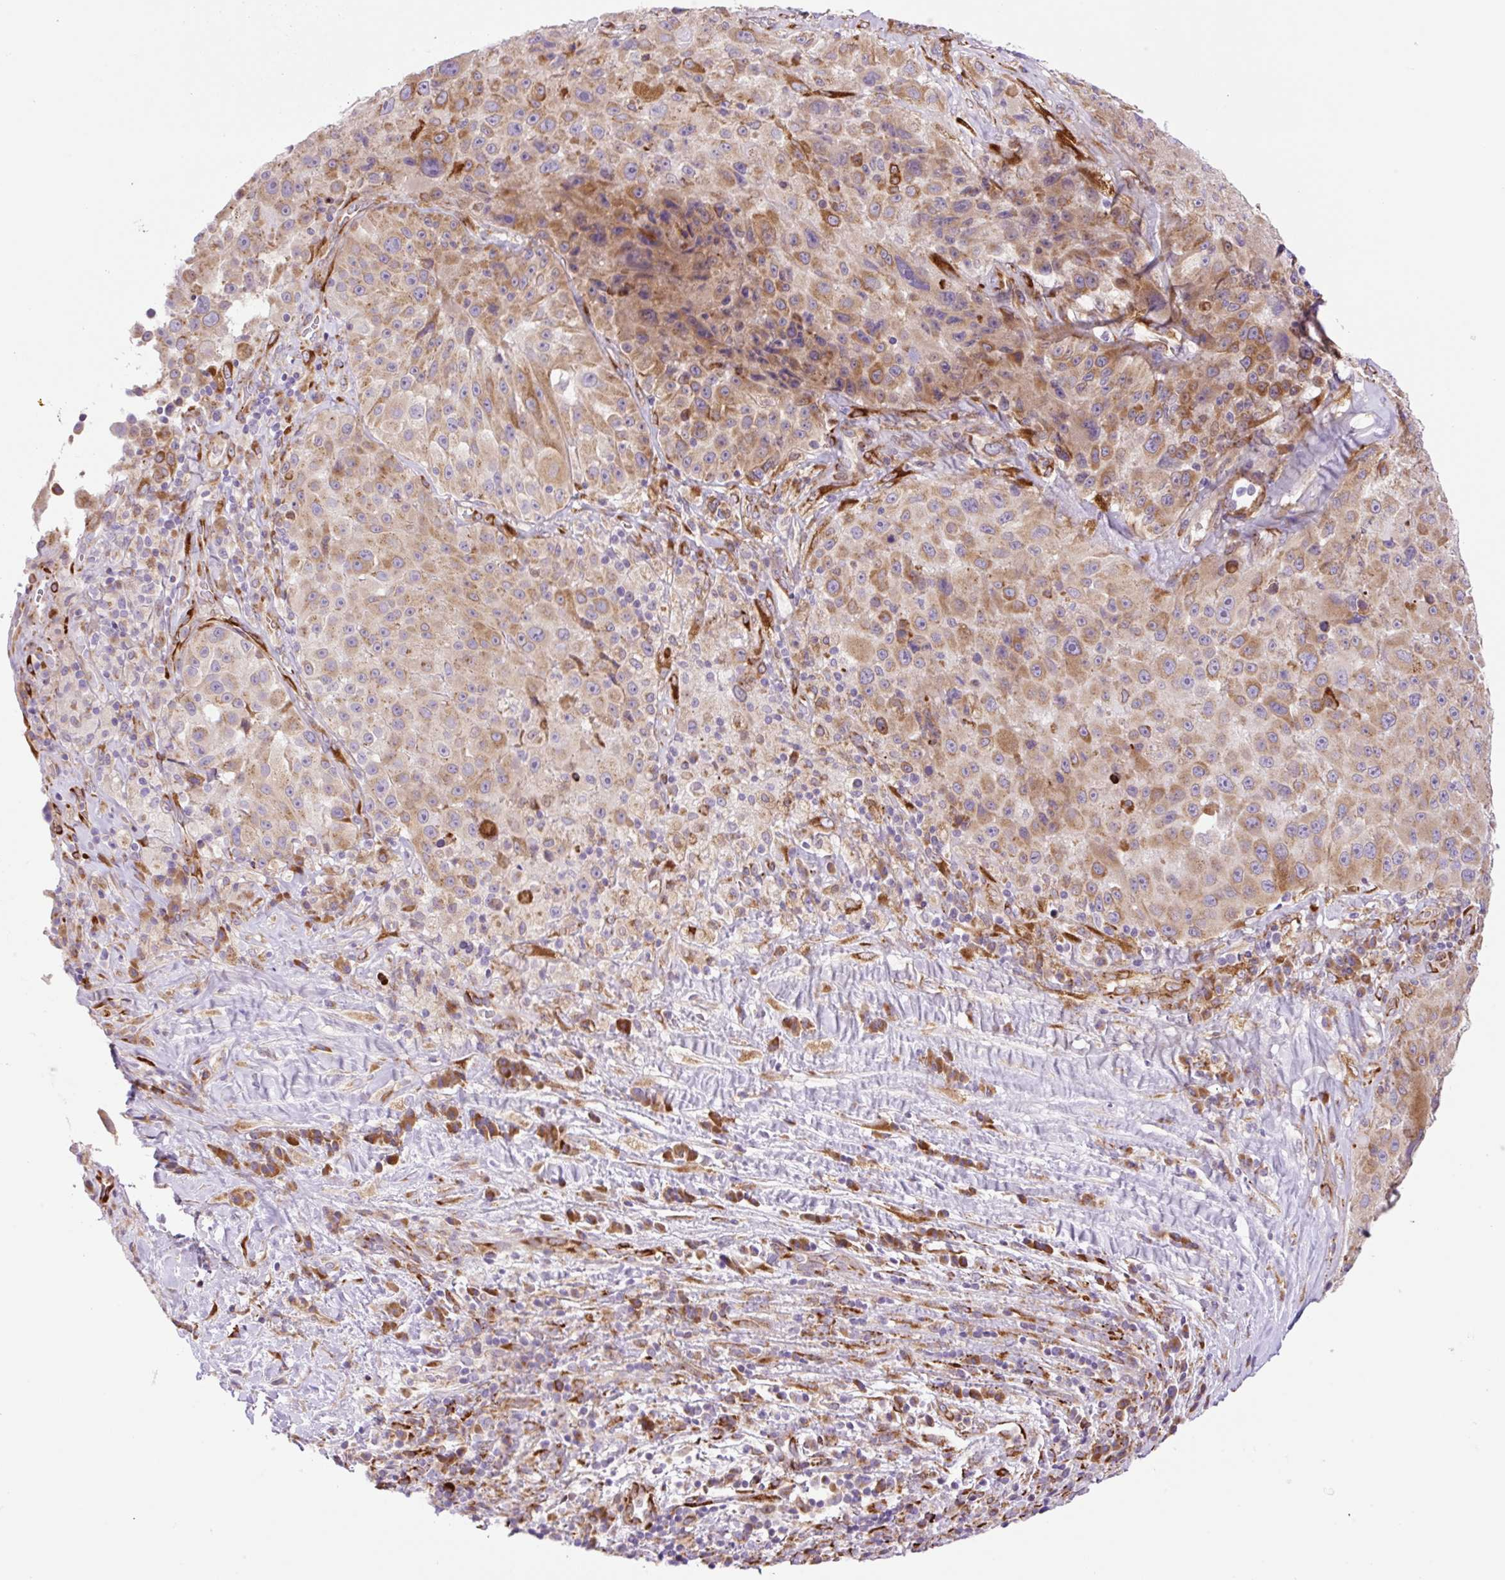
{"staining": {"intensity": "moderate", "quantity": ">75%", "location": "cytoplasmic/membranous"}, "tissue": "melanoma", "cell_type": "Tumor cells", "image_type": "cancer", "snomed": [{"axis": "morphology", "description": "Malignant melanoma, Metastatic site"}, {"axis": "topography", "description": "Lymph node"}], "caption": "High-power microscopy captured an immunohistochemistry (IHC) image of melanoma, revealing moderate cytoplasmic/membranous positivity in approximately >75% of tumor cells.", "gene": "RAB30", "patient": {"sex": "male", "age": 62}}